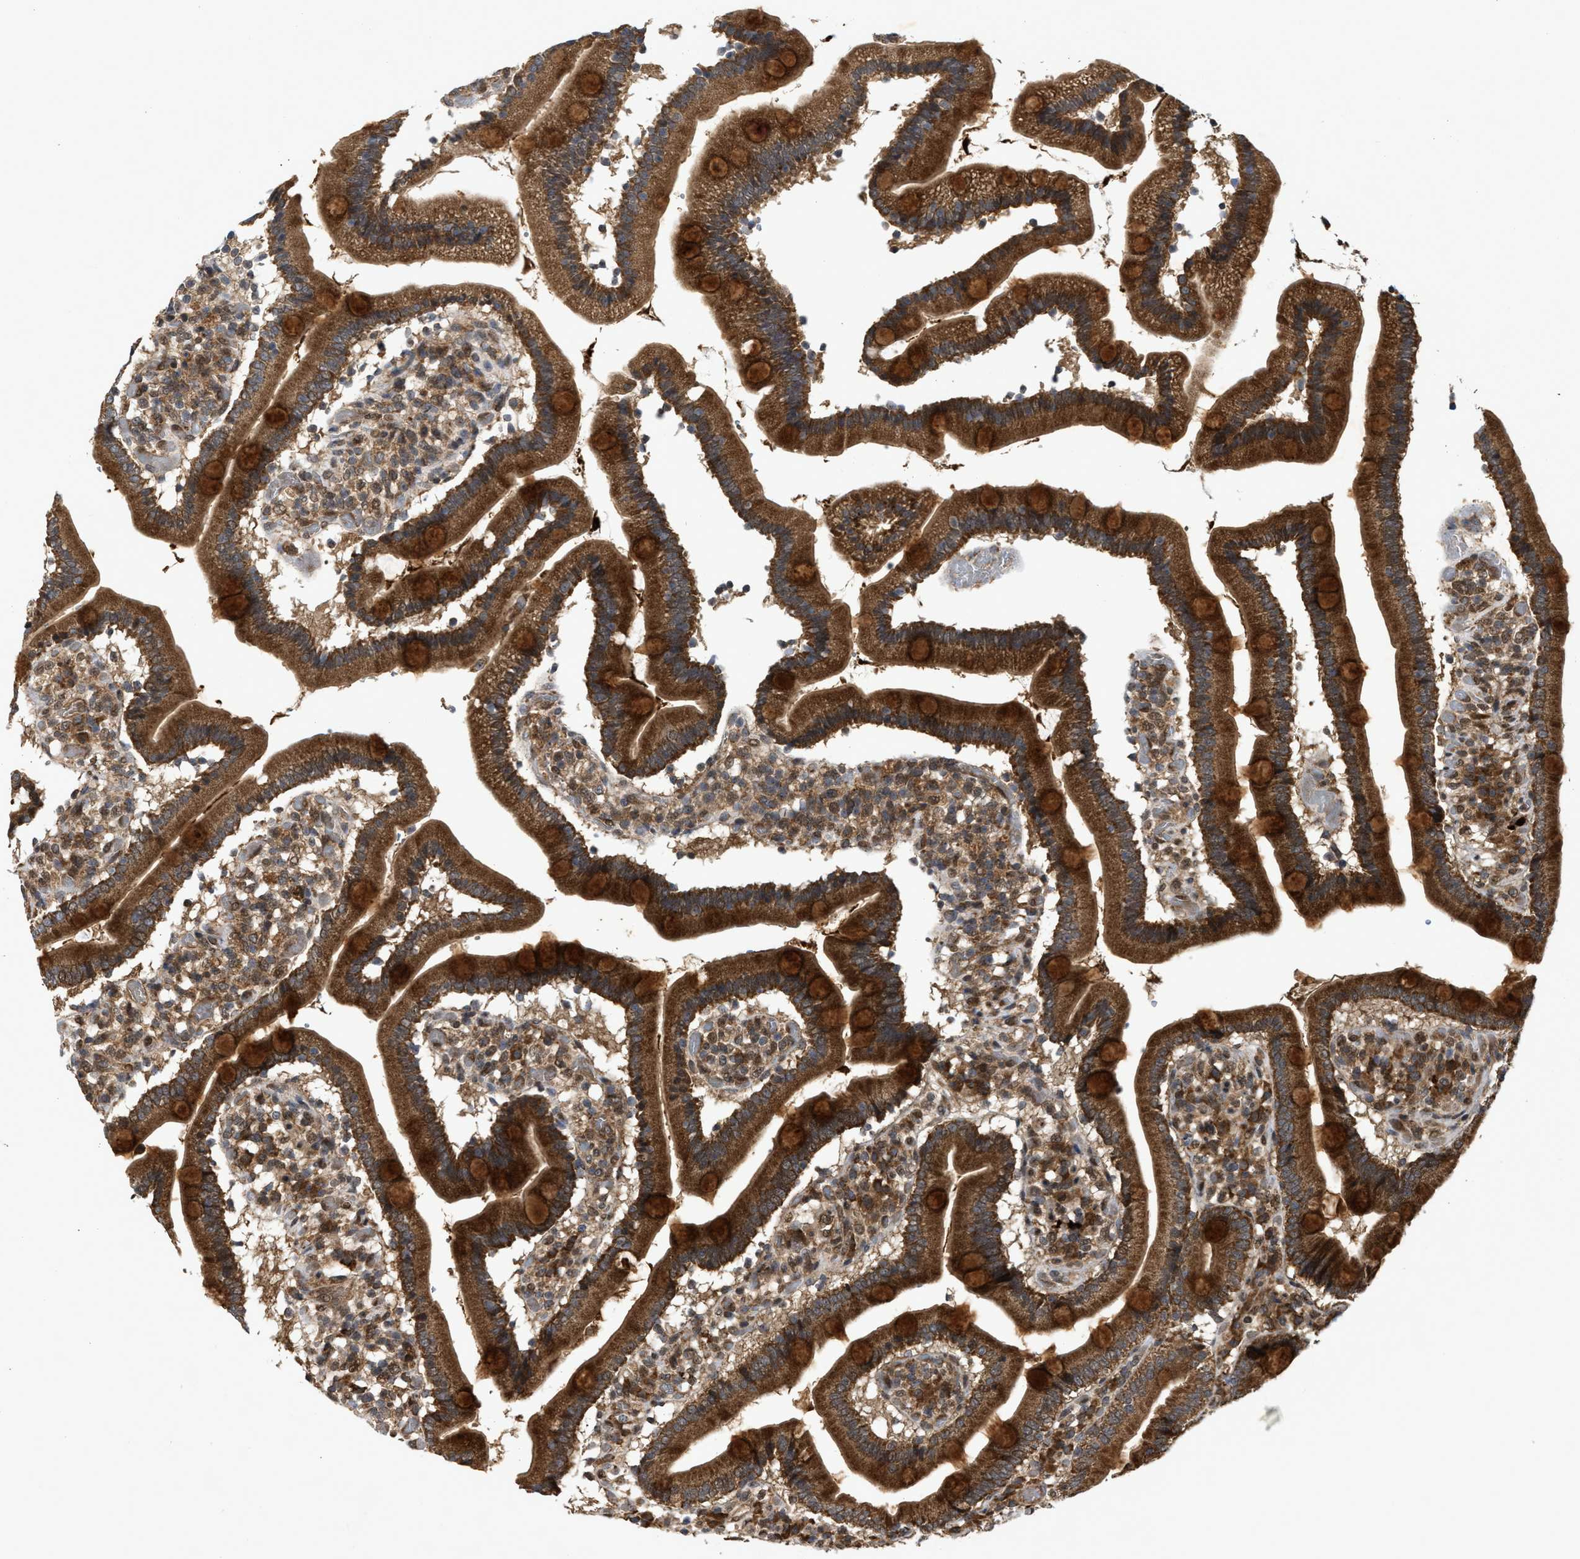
{"staining": {"intensity": "strong", "quantity": ">75%", "location": "cytoplasmic/membranous"}, "tissue": "duodenum", "cell_type": "Glandular cells", "image_type": "normal", "snomed": [{"axis": "morphology", "description": "Normal tissue, NOS"}, {"axis": "topography", "description": "Duodenum"}], "caption": "Duodenum stained for a protein (brown) shows strong cytoplasmic/membranous positive staining in approximately >75% of glandular cells.", "gene": "CFLAR", "patient": {"sex": "male", "age": 66}}